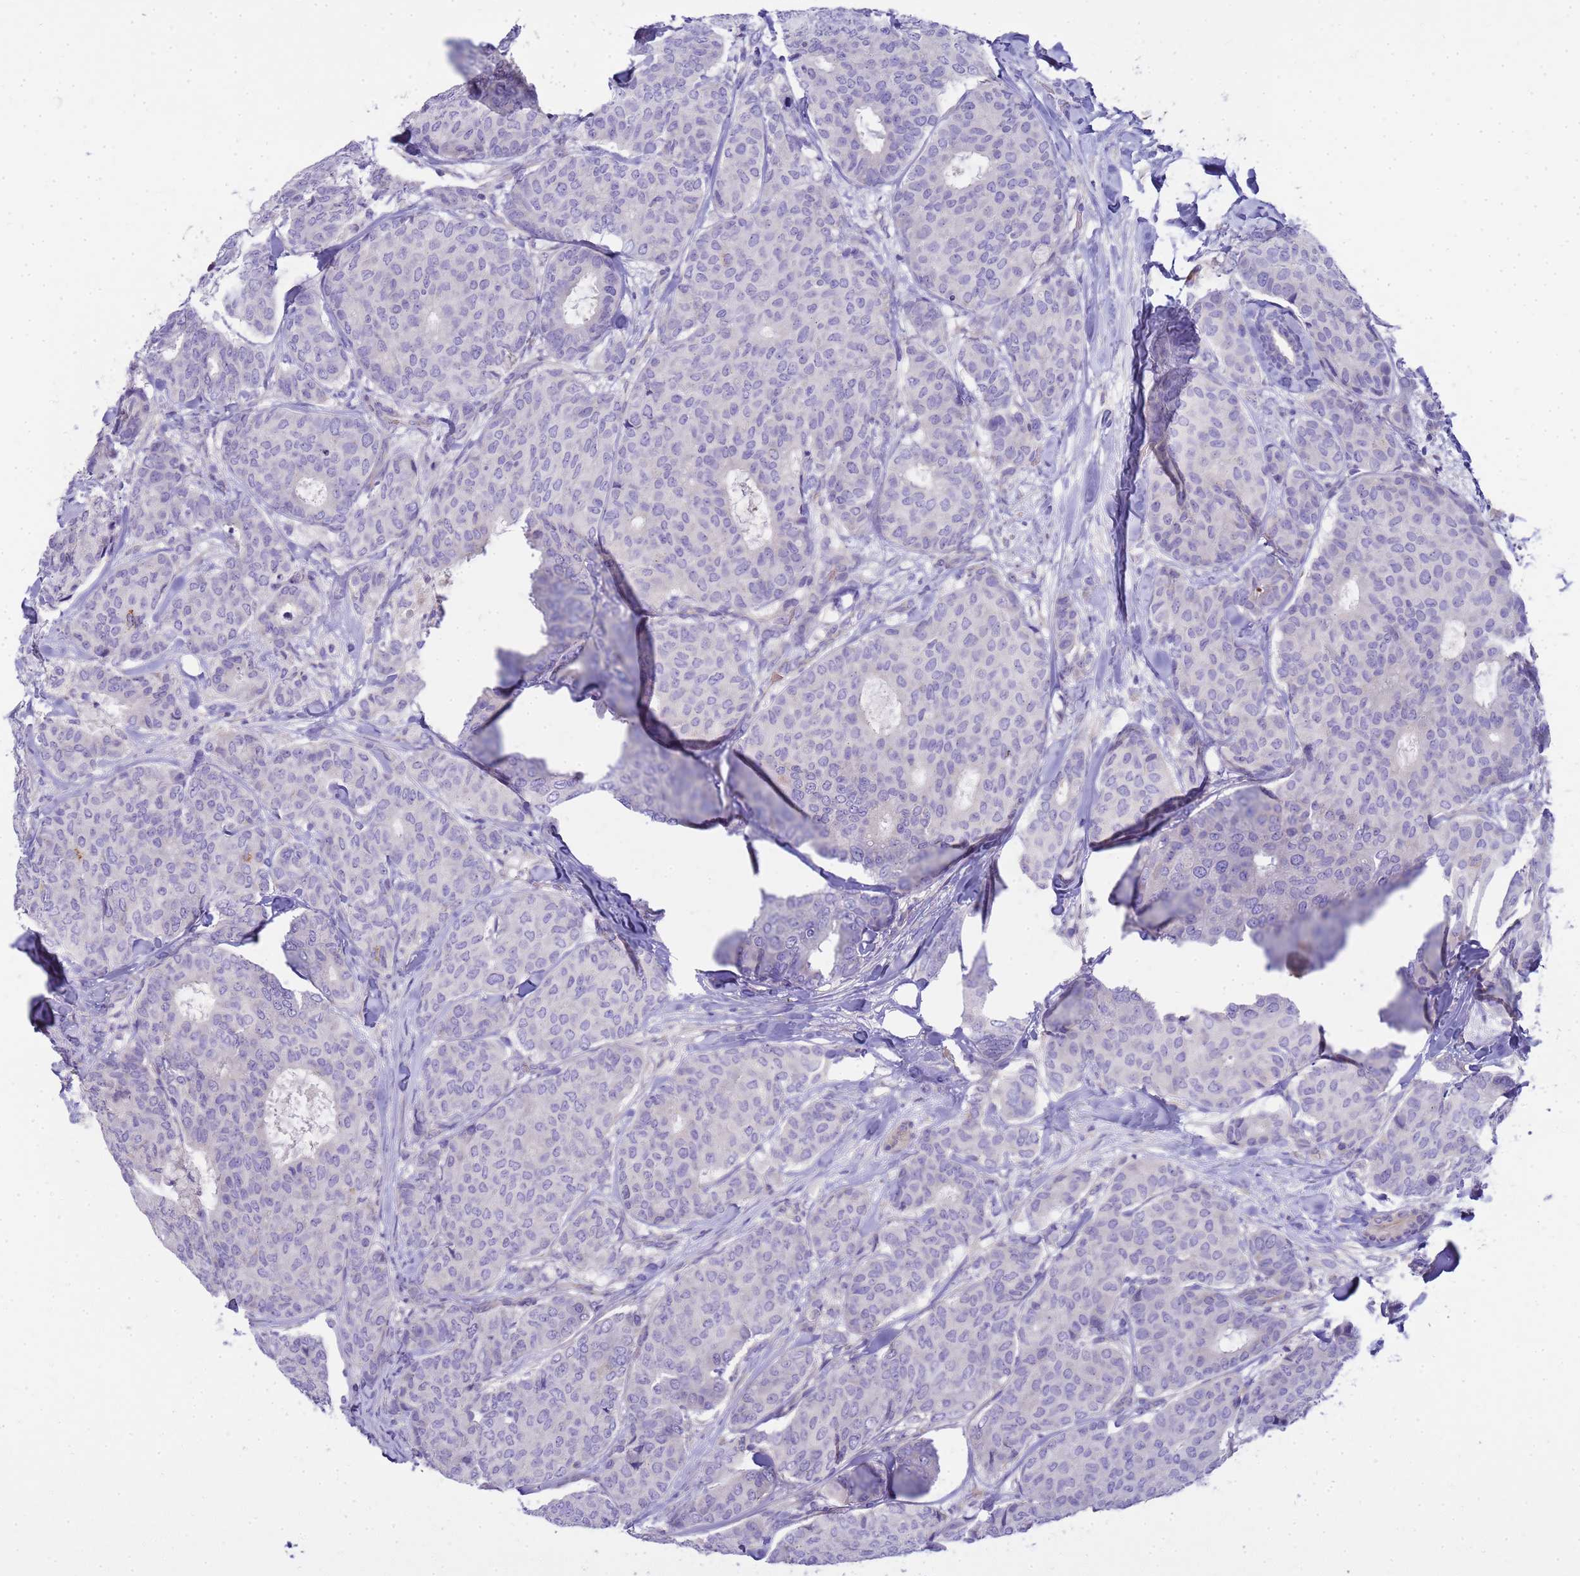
{"staining": {"intensity": "negative", "quantity": "none", "location": "none"}, "tissue": "breast cancer", "cell_type": "Tumor cells", "image_type": "cancer", "snomed": [{"axis": "morphology", "description": "Duct carcinoma"}, {"axis": "topography", "description": "Breast"}], "caption": "High magnification brightfield microscopy of breast invasive ductal carcinoma stained with DAB (3,3'-diaminobenzidine) (brown) and counterstained with hematoxylin (blue): tumor cells show no significant positivity.", "gene": "RIPPLY2", "patient": {"sex": "female", "age": 75}}